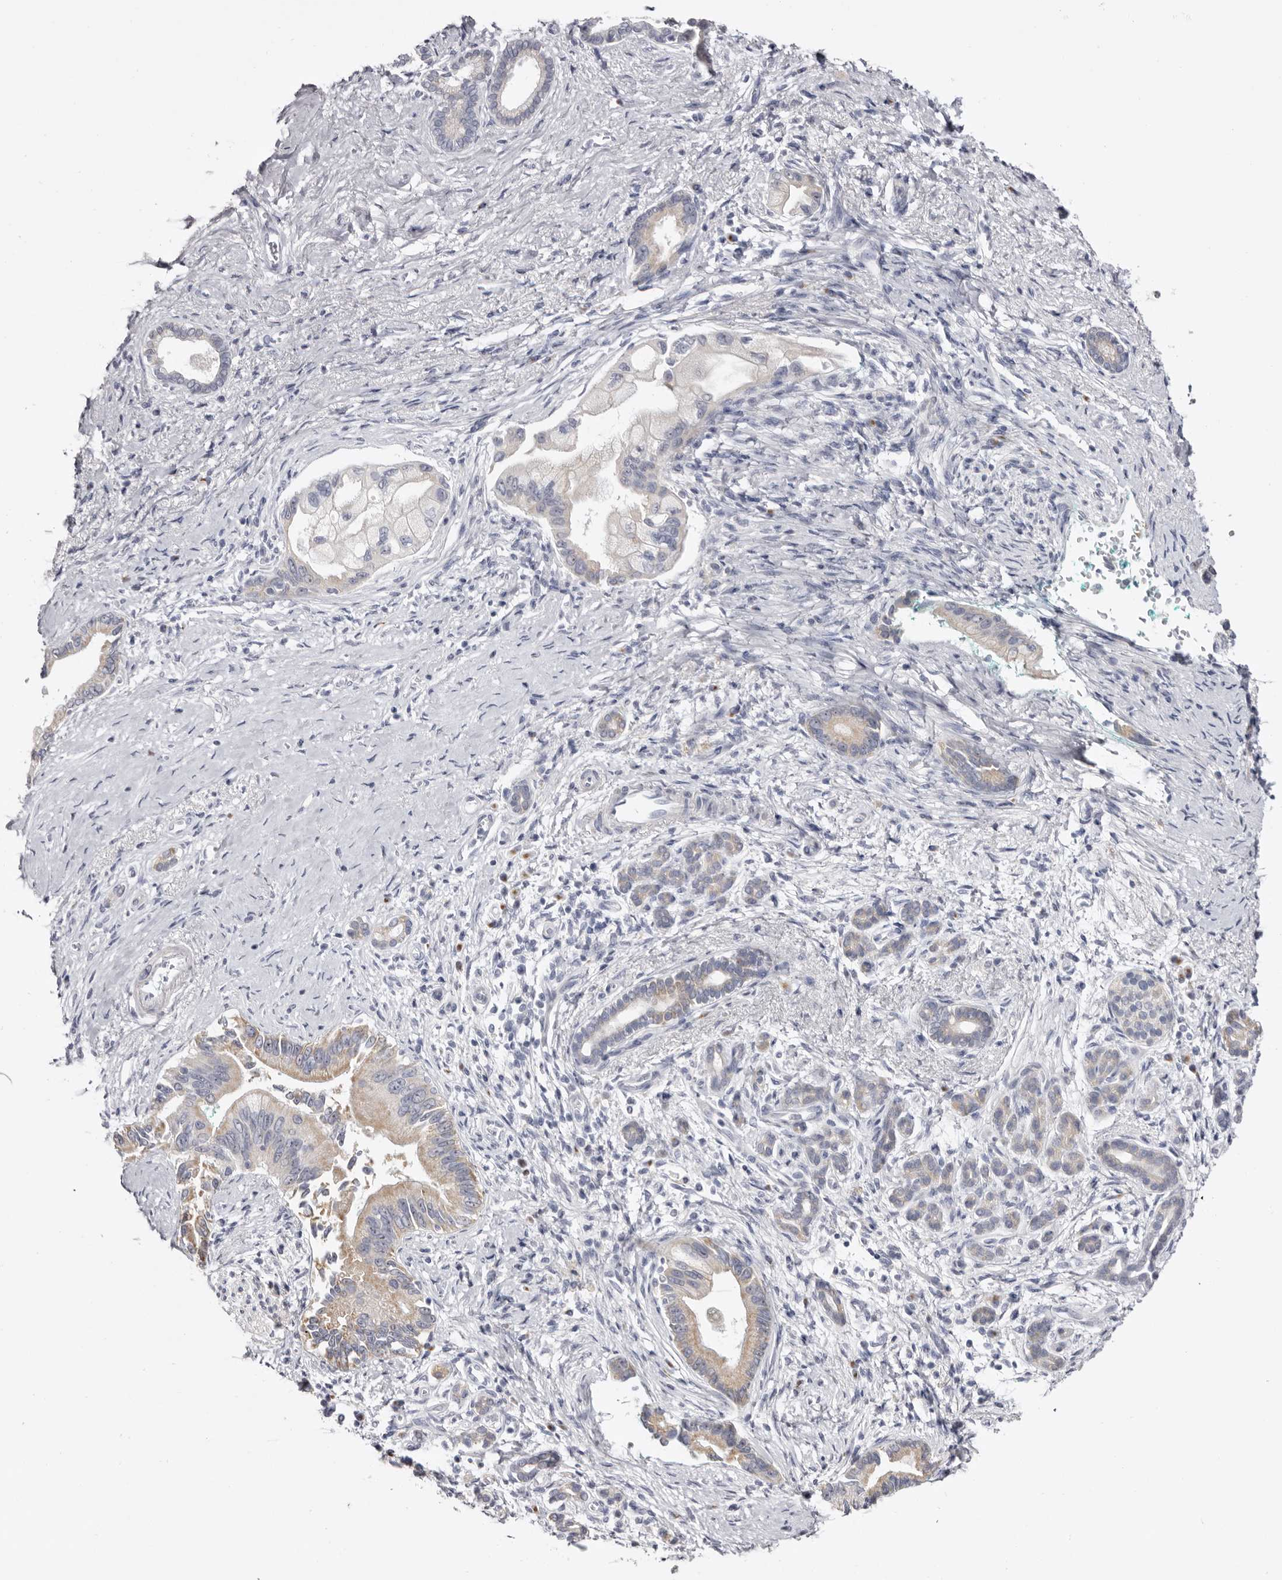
{"staining": {"intensity": "weak", "quantity": "<25%", "location": "cytoplasmic/membranous"}, "tissue": "pancreatic cancer", "cell_type": "Tumor cells", "image_type": "cancer", "snomed": [{"axis": "morphology", "description": "Adenocarcinoma, NOS"}, {"axis": "topography", "description": "Pancreas"}], "caption": "Immunohistochemistry photomicrograph of pancreatic cancer stained for a protein (brown), which displays no positivity in tumor cells.", "gene": "CASQ1", "patient": {"sex": "male", "age": 78}}